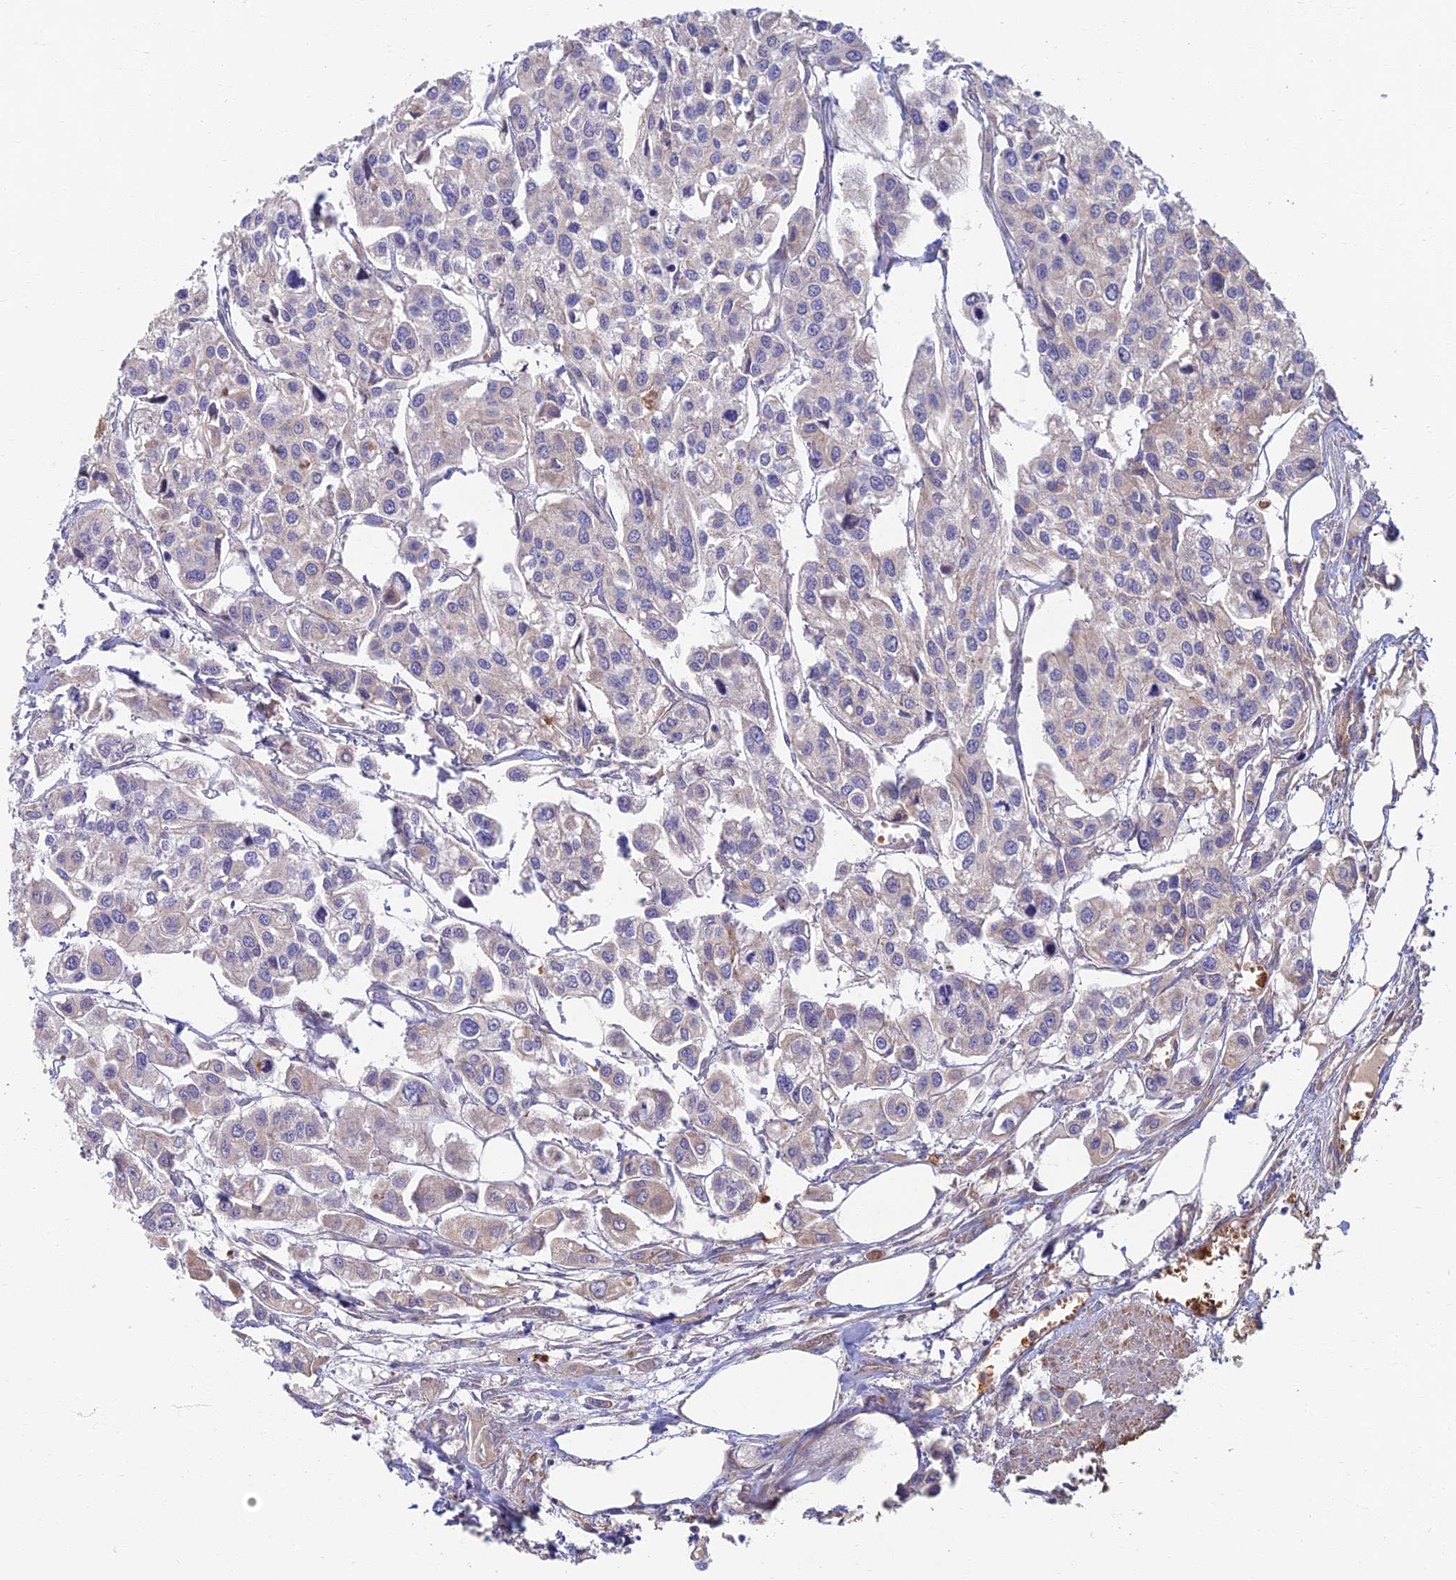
{"staining": {"intensity": "negative", "quantity": "none", "location": "none"}, "tissue": "urothelial cancer", "cell_type": "Tumor cells", "image_type": "cancer", "snomed": [{"axis": "morphology", "description": "Urothelial carcinoma, High grade"}, {"axis": "topography", "description": "Urinary bladder"}], "caption": "Immunohistochemistry of human high-grade urothelial carcinoma reveals no expression in tumor cells.", "gene": "SOGA1", "patient": {"sex": "male", "age": 67}}